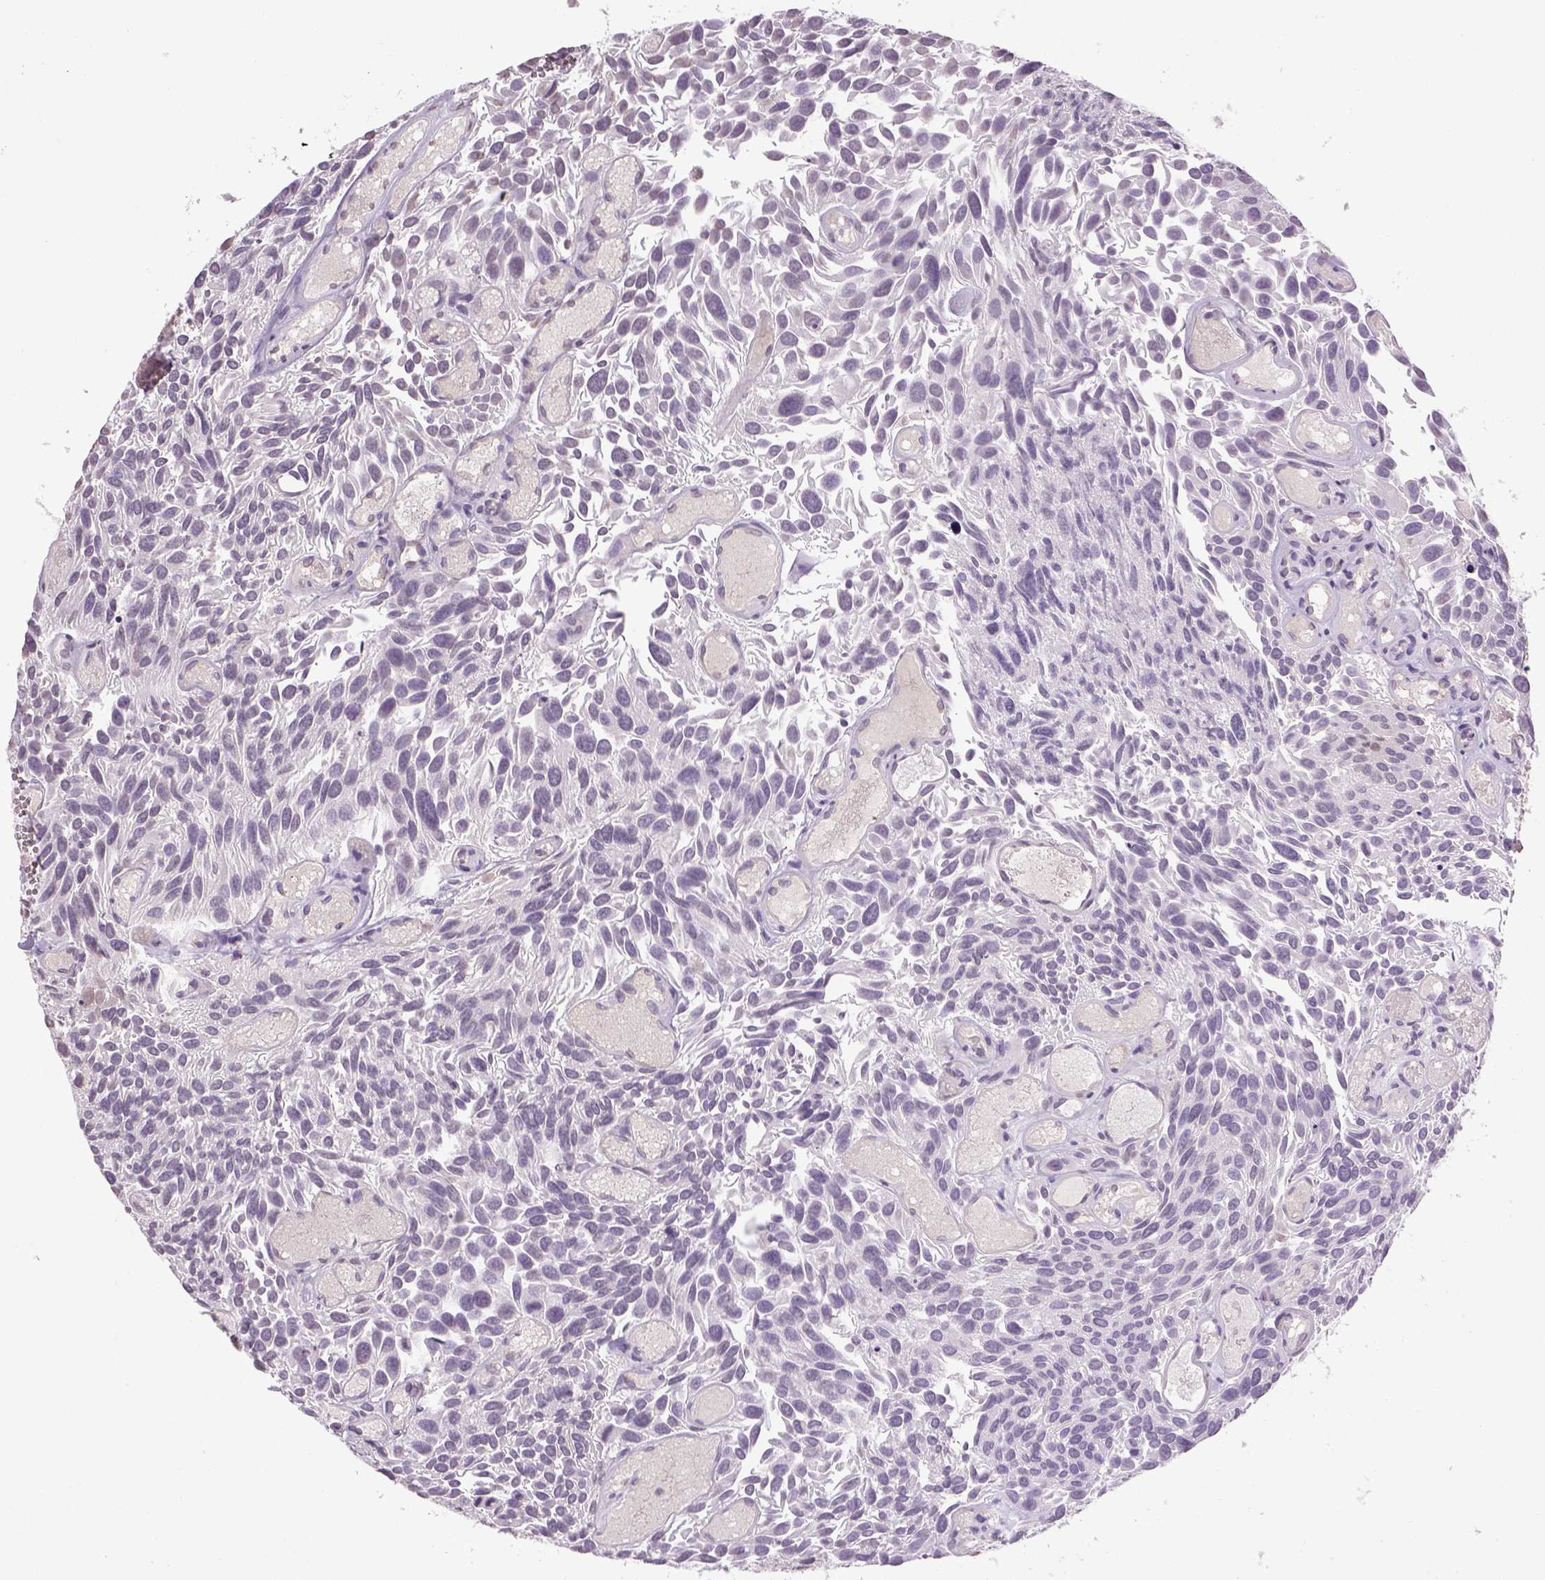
{"staining": {"intensity": "negative", "quantity": "none", "location": "none"}, "tissue": "urothelial cancer", "cell_type": "Tumor cells", "image_type": "cancer", "snomed": [{"axis": "morphology", "description": "Urothelial carcinoma, Low grade"}, {"axis": "topography", "description": "Urinary bladder"}], "caption": "The histopathology image demonstrates no staining of tumor cells in low-grade urothelial carcinoma. (DAB IHC, high magnification).", "gene": "PRRT1", "patient": {"sex": "female", "age": 69}}